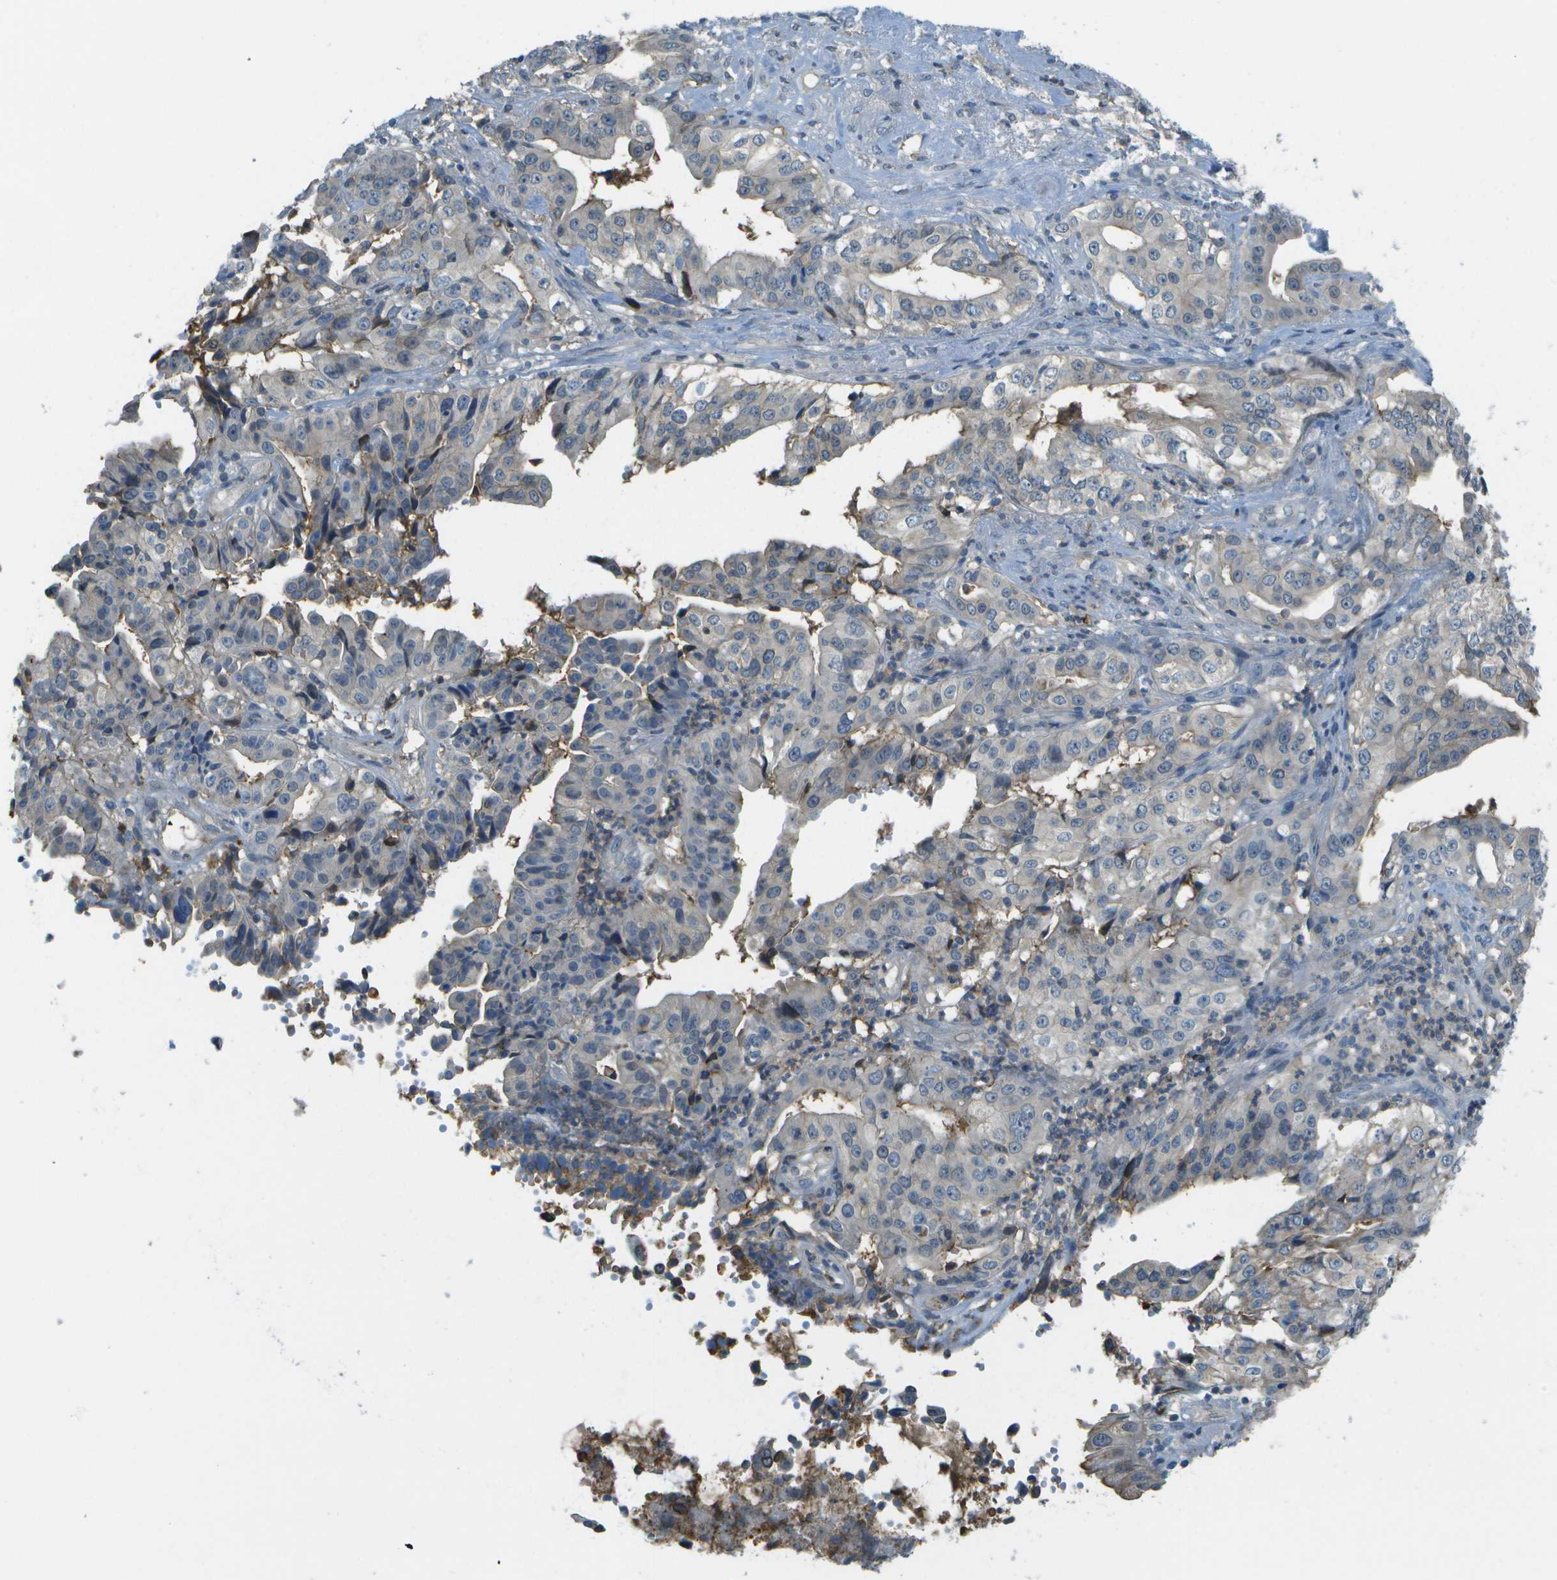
{"staining": {"intensity": "weak", "quantity": "<25%", "location": "cytoplasmic/membranous"}, "tissue": "liver cancer", "cell_type": "Tumor cells", "image_type": "cancer", "snomed": [{"axis": "morphology", "description": "Cholangiocarcinoma"}, {"axis": "topography", "description": "Liver"}], "caption": "A high-resolution histopathology image shows immunohistochemistry staining of cholangiocarcinoma (liver), which displays no significant expression in tumor cells.", "gene": "LRRC66", "patient": {"sex": "female", "age": 61}}